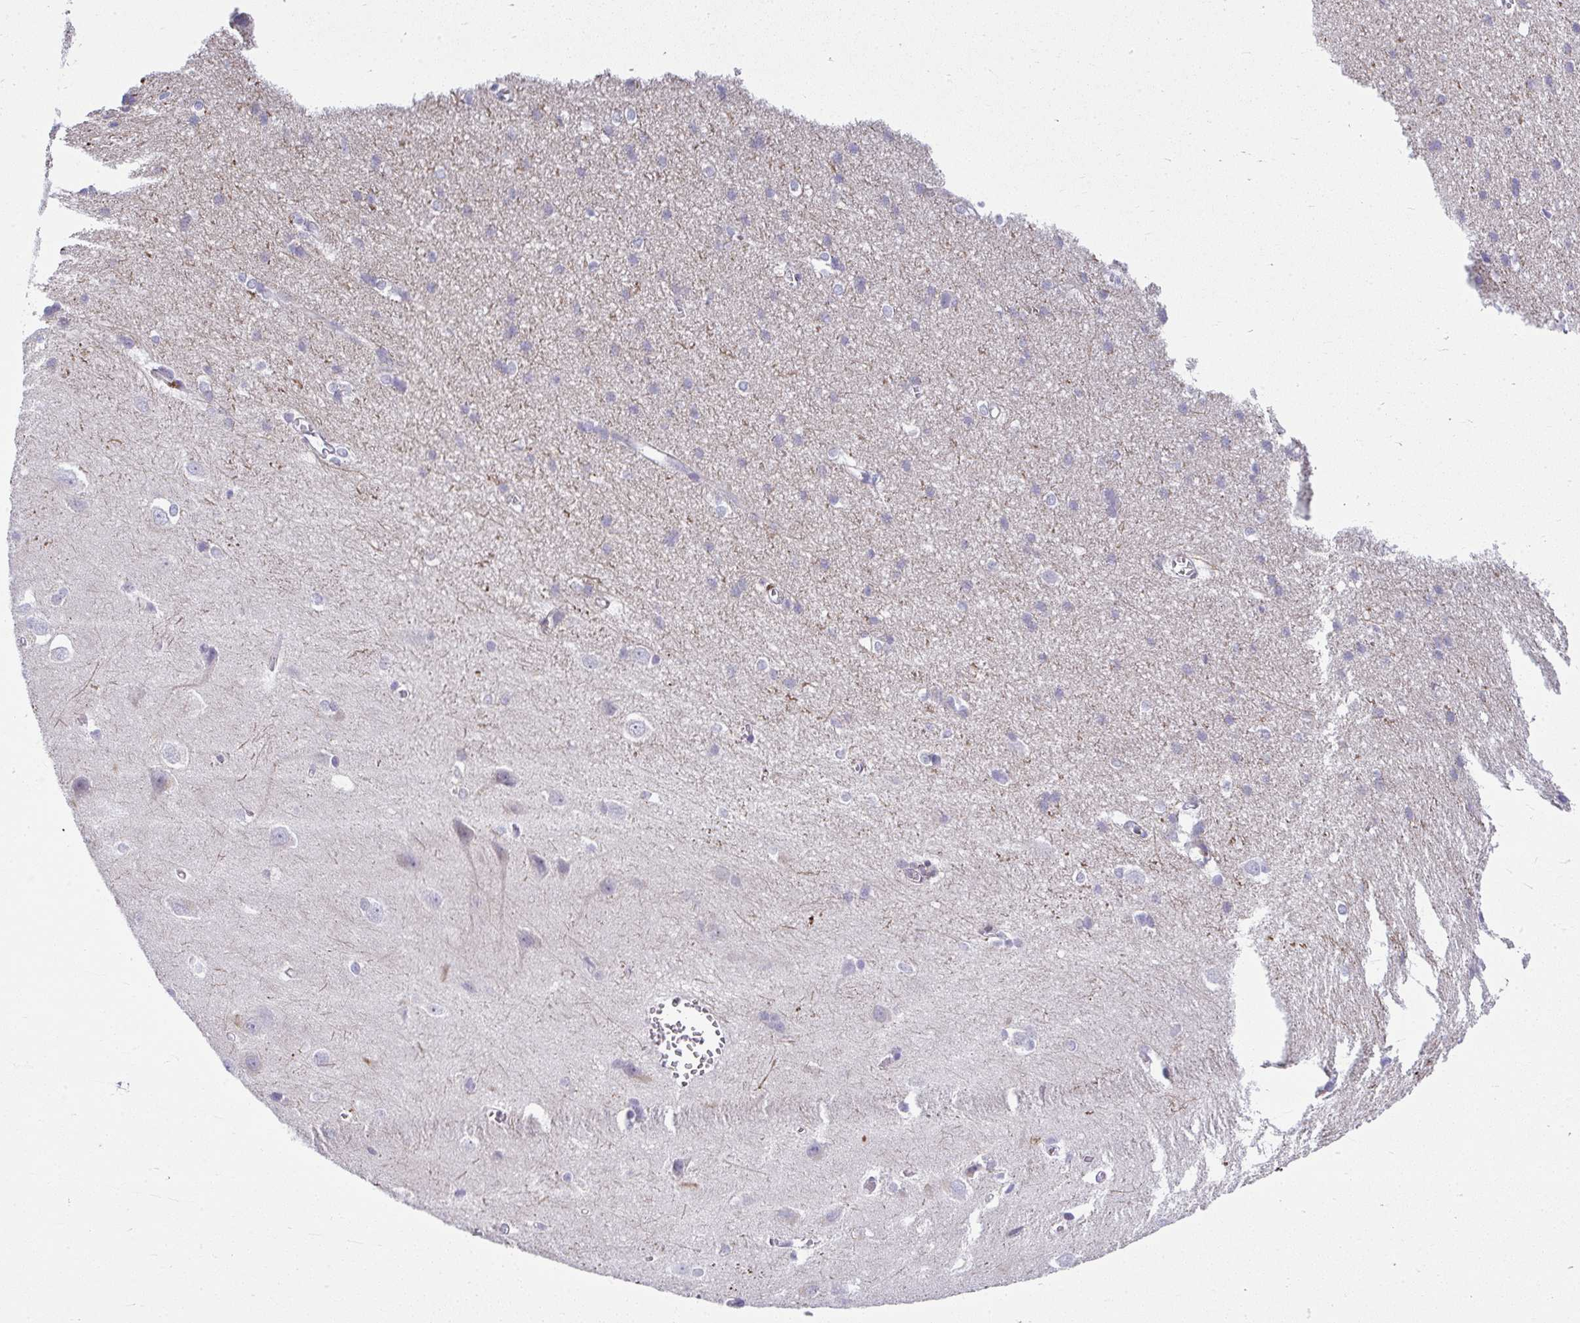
{"staining": {"intensity": "negative", "quantity": "none", "location": "none"}, "tissue": "cerebral cortex", "cell_type": "Endothelial cells", "image_type": "normal", "snomed": [{"axis": "morphology", "description": "Normal tissue, NOS"}, {"axis": "topography", "description": "Cerebral cortex"}], "caption": "A photomicrograph of cerebral cortex stained for a protein demonstrates no brown staining in endothelial cells. Nuclei are stained in blue.", "gene": "VPS4B", "patient": {"sex": "male", "age": 37}}